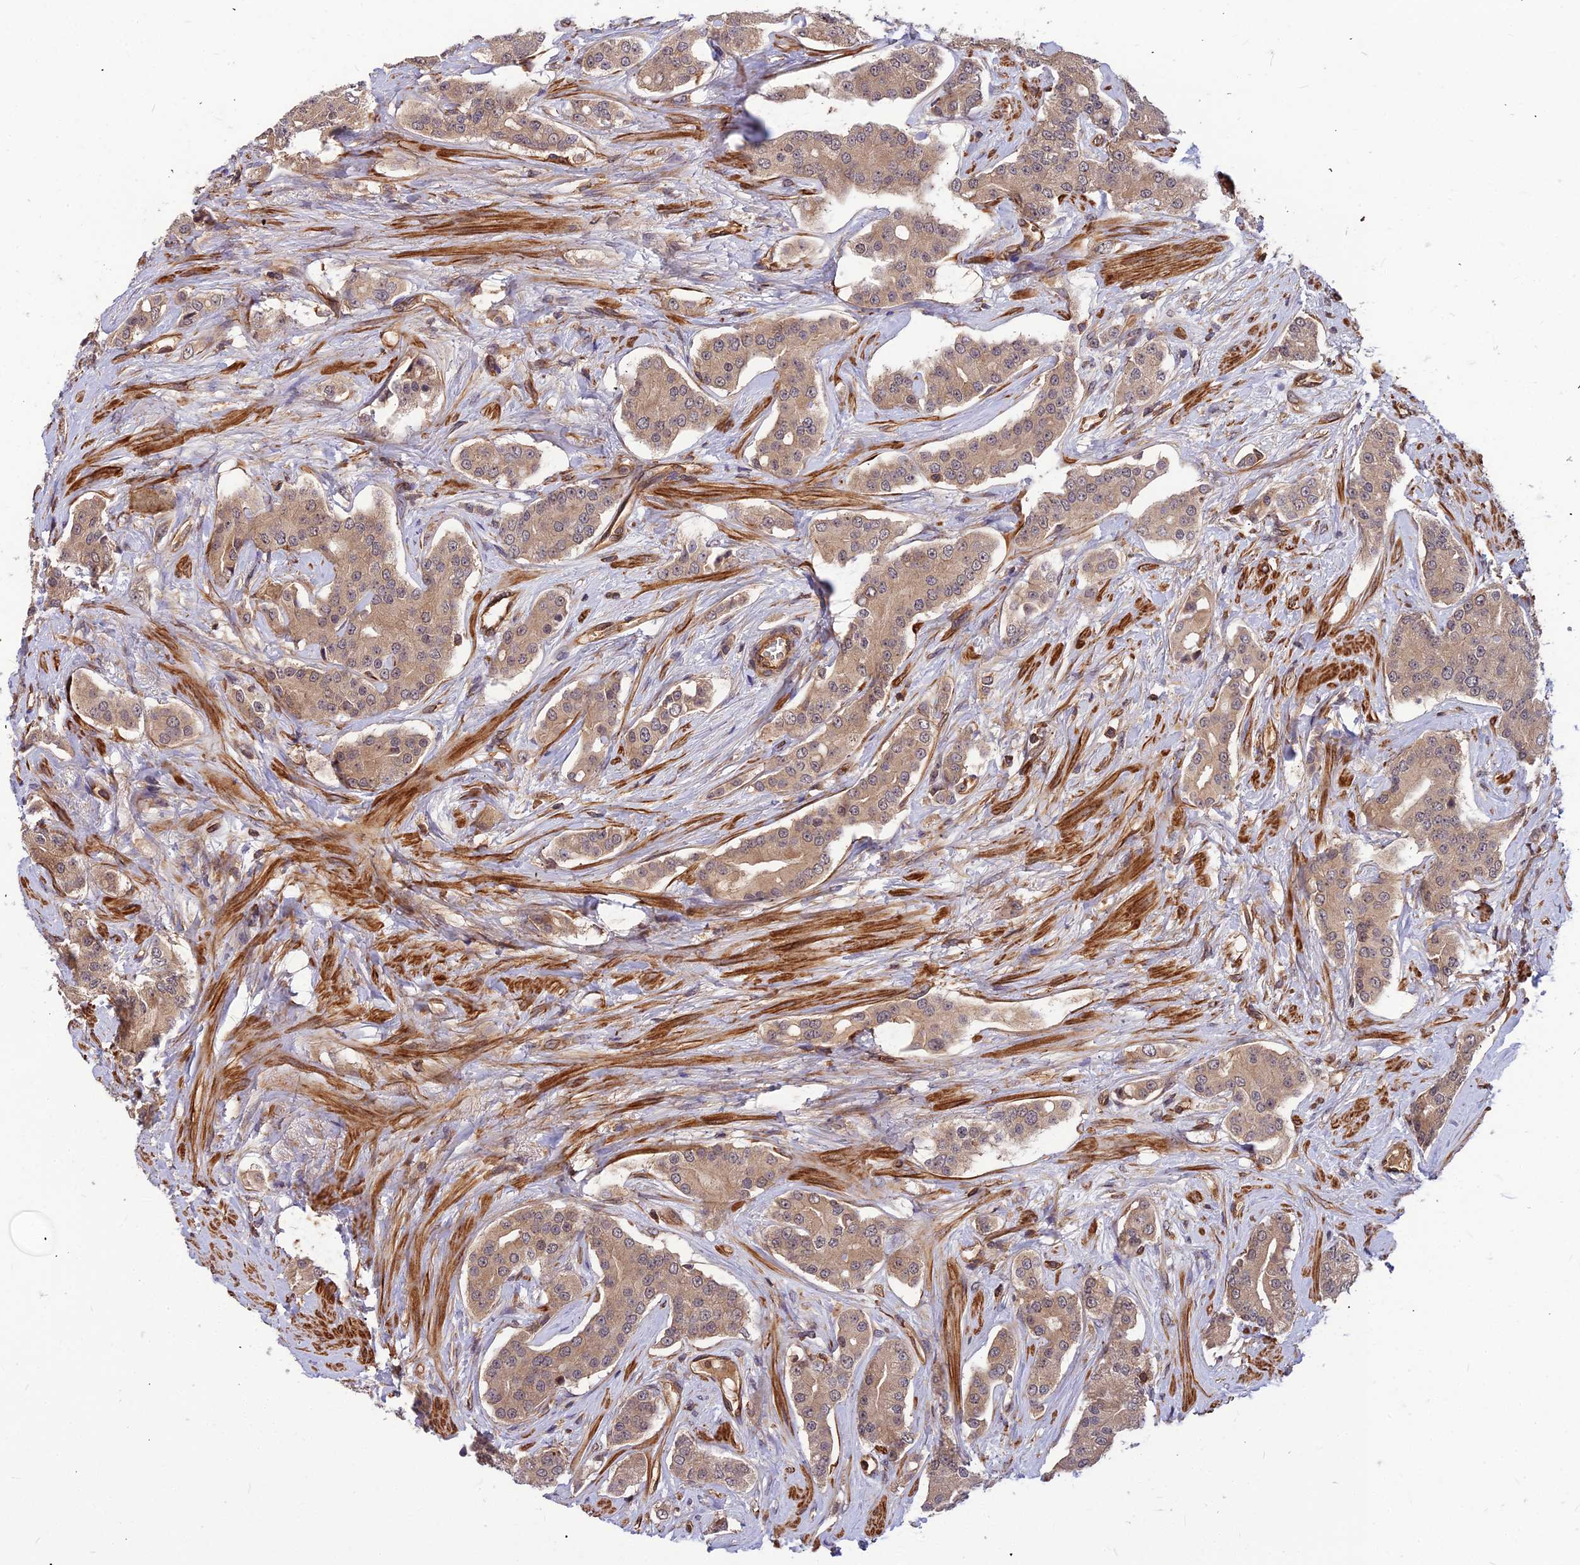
{"staining": {"intensity": "weak", "quantity": "25%-75%", "location": "cytoplasmic/membranous"}, "tissue": "prostate cancer", "cell_type": "Tumor cells", "image_type": "cancer", "snomed": [{"axis": "morphology", "description": "Adenocarcinoma, High grade"}, {"axis": "topography", "description": "Prostate"}], "caption": "An immunohistochemistry histopathology image of neoplastic tissue is shown. Protein staining in brown labels weak cytoplasmic/membranous positivity in prostate cancer within tumor cells.", "gene": "ZNF467", "patient": {"sex": "male", "age": 71}}